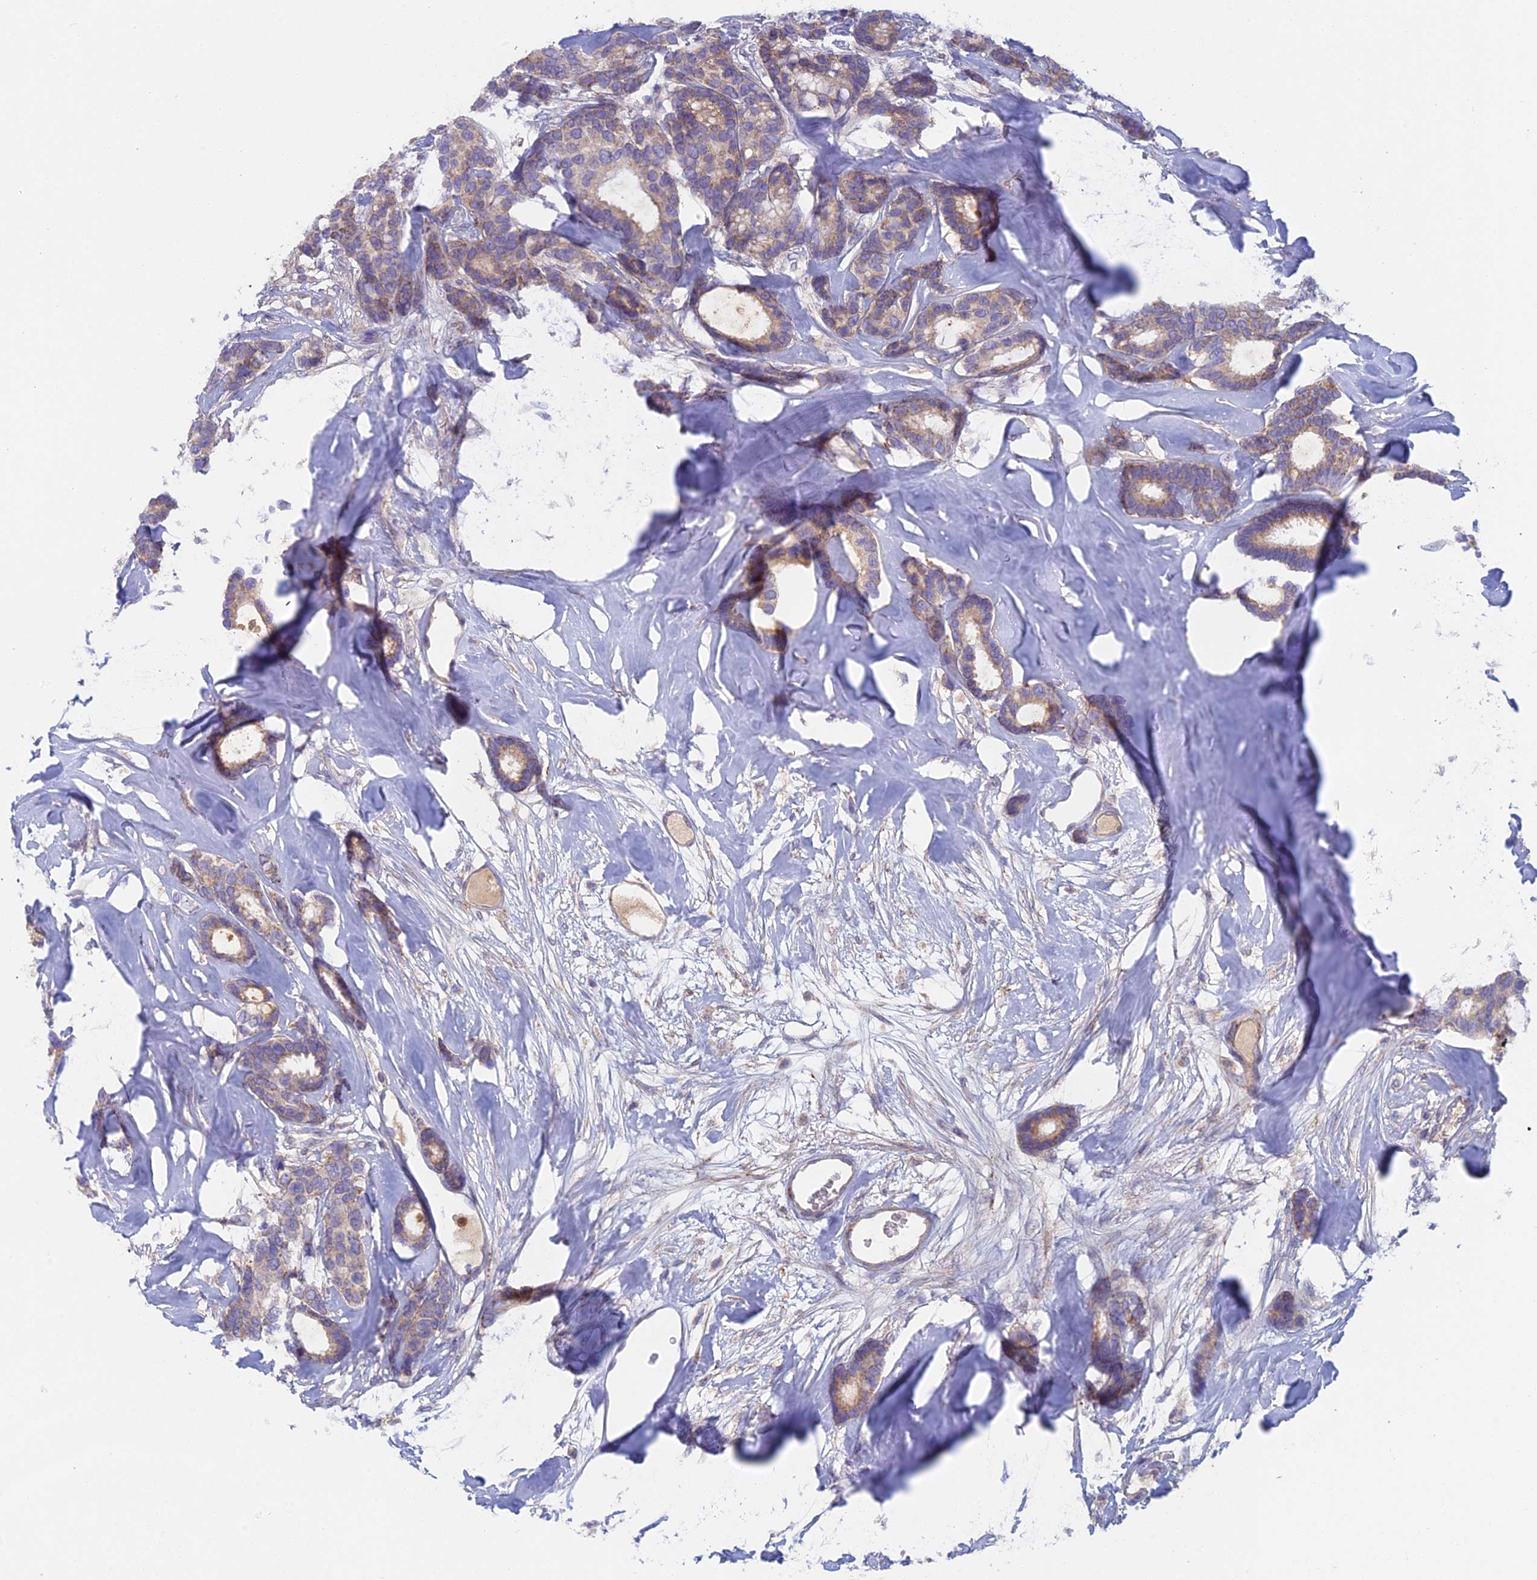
{"staining": {"intensity": "weak", "quantity": ">75%", "location": "cytoplasmic/membranous"}, "tissue": "breast cancer", "cell_type": "Tumor cells", "image_type": "cancer", "snomed": [{"axis": "morphology", "description": "Duct carcinoma"}, {"axis": "topography", "description": "Breast"}], "caption": "Immunohistochemical staining of breast cancer shows low levels of weak cytoplasmic/membranous protein expression in approximately >75% of tumor cells.", "gene": "IFTAP", "patient": {"sex": "female", "age": 87}}